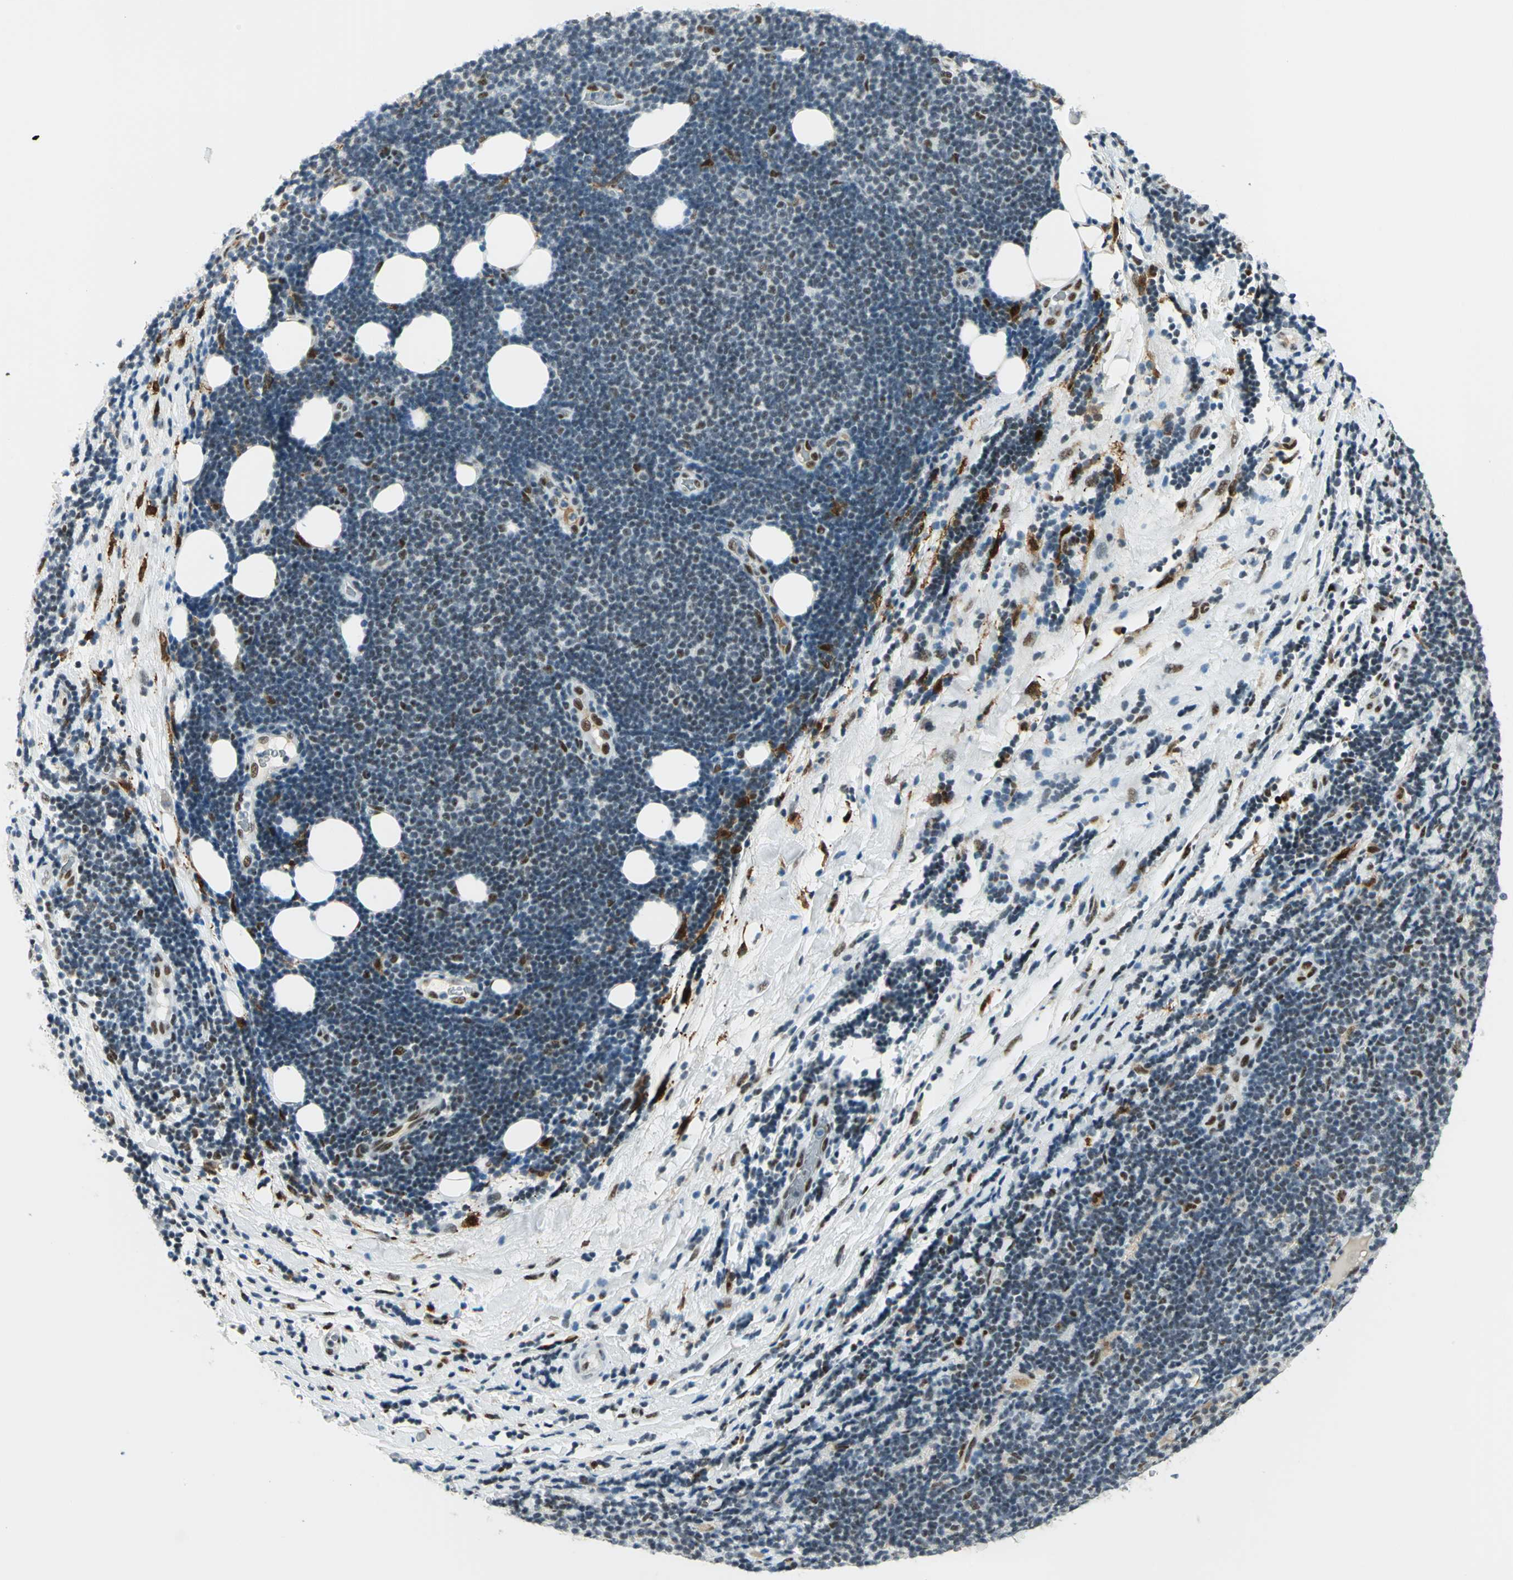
{"staining": {"intensity": "weak", "quantity": "<25%", "location": "nuclear"}, "tissue": "lymphoma", "cell_type": "Tumor cells", "image_type": "cancer", "snomed": [{"axis": "morphology", "description": "Malignant lymphoma, non-Hodgkin's type, Low grade"}, {"axis": "topography", "description": "Lymph node"}], "caption": "High magnification brightfield microscopy of malignant lymphoma, non-Hodgkin's type (low-grade) stained with DAB (3,3'-diaminobenzidine) (brown) and counterstained with hematoxylin (blue): tumor cells show no significant positivity.", "gene": "MTMR10", "patient": {"sex": "male", "age": 83}}